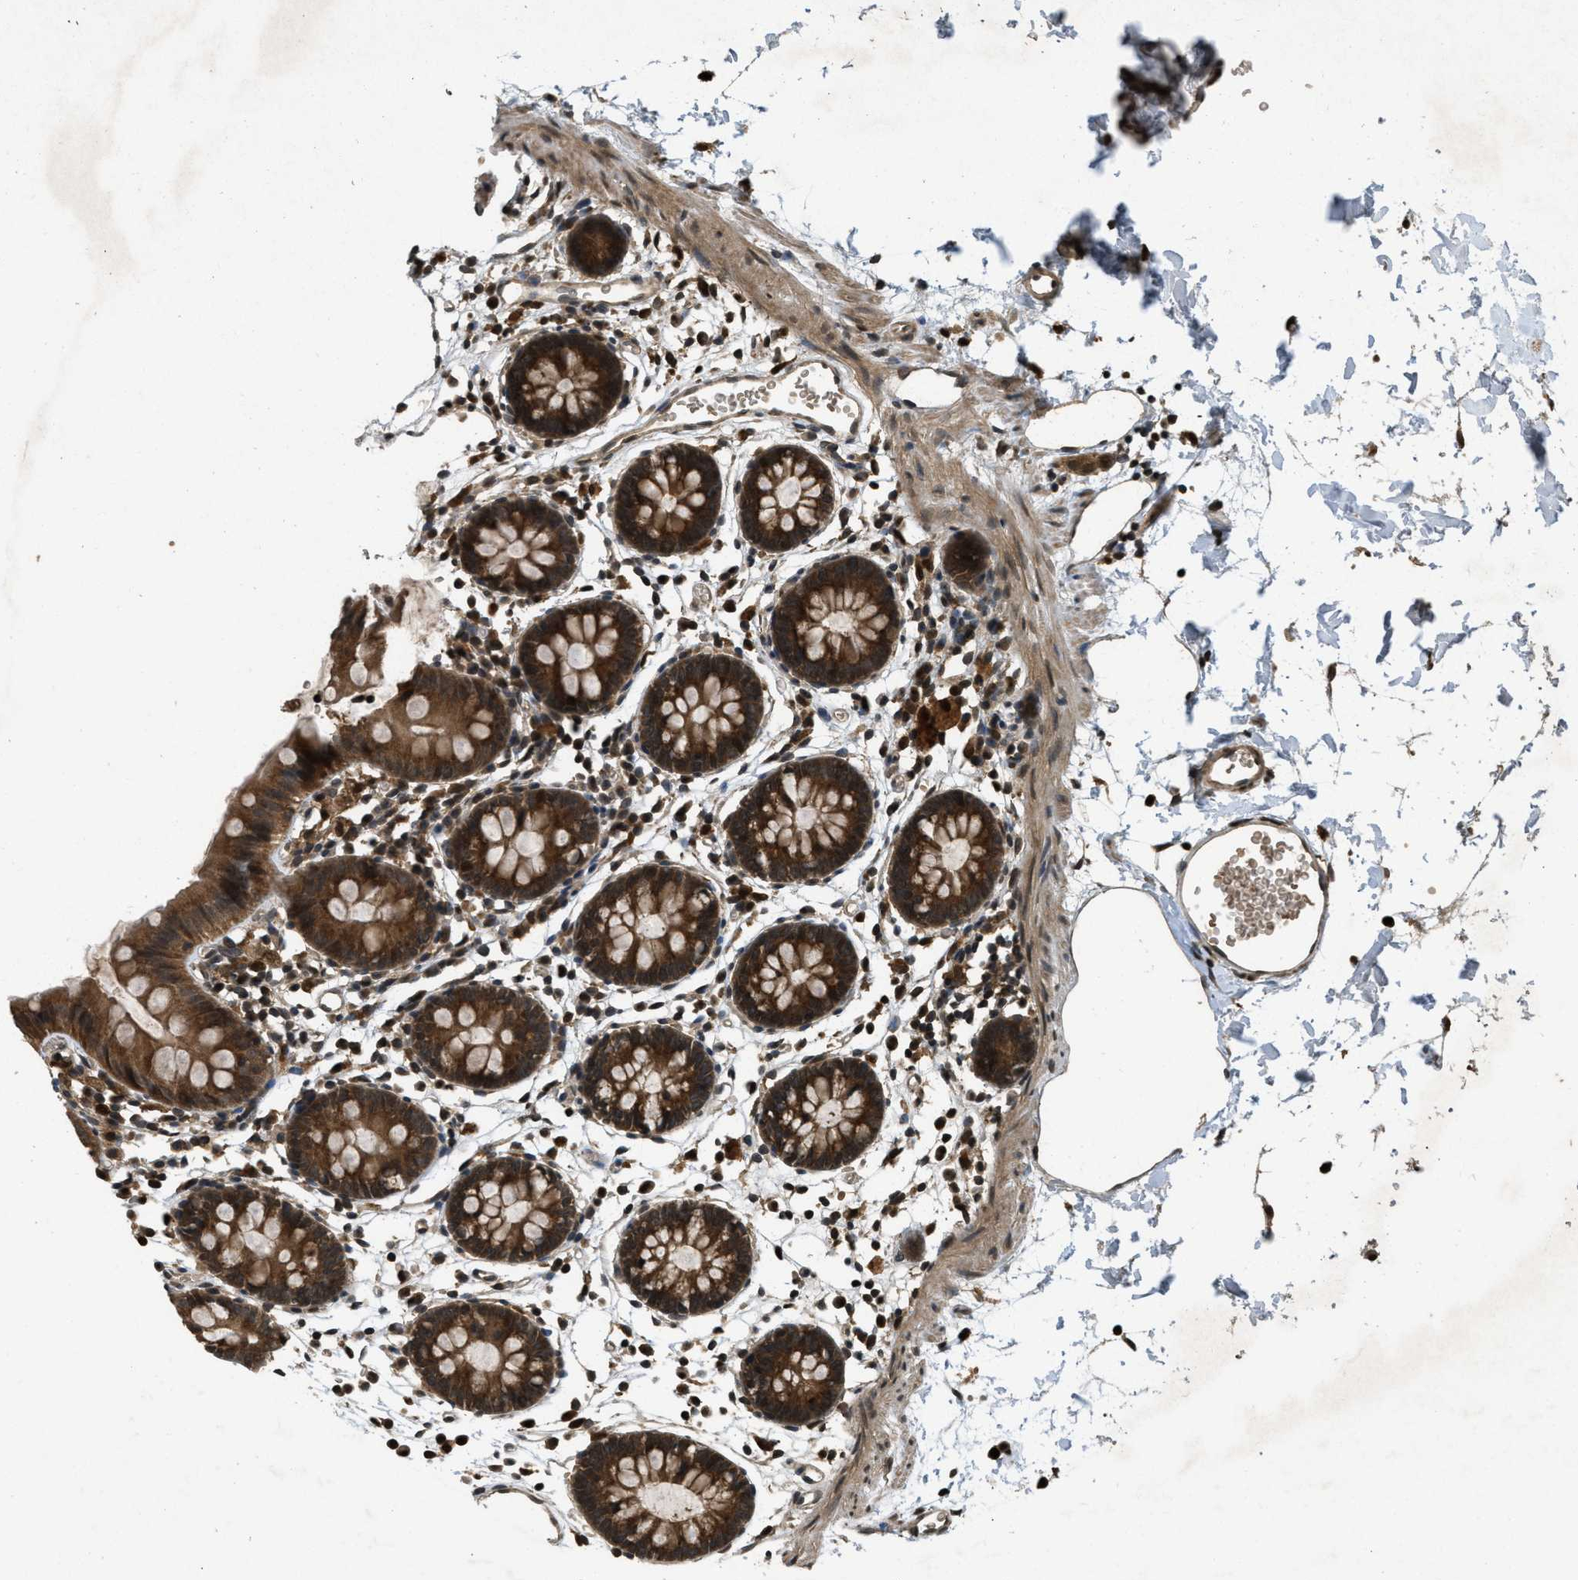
{"staining": {"intensity": "moderate", "quantity": ">75%", "location": "cytoplasmic/membranous,nuclear"}, "tissue": "colon", "cell_type": "Endothelial cells", "image_type": "normal", "snomed": [{"axis": "morphology", "description": "Normal tissue, NOS"}, {"axis": "topography", "description": "Colon"}], "caption": "Immunohistochemical staining of normal colon exhibits moderate cytoplasmic/membranous,nuclear protein staining in approximately >75% of endothelial cells. (brown staining indicates protein expression, while blue staining denotes nuclei).", "gene": "ATG7", "patient": {"sex": "male", "age": 14}}